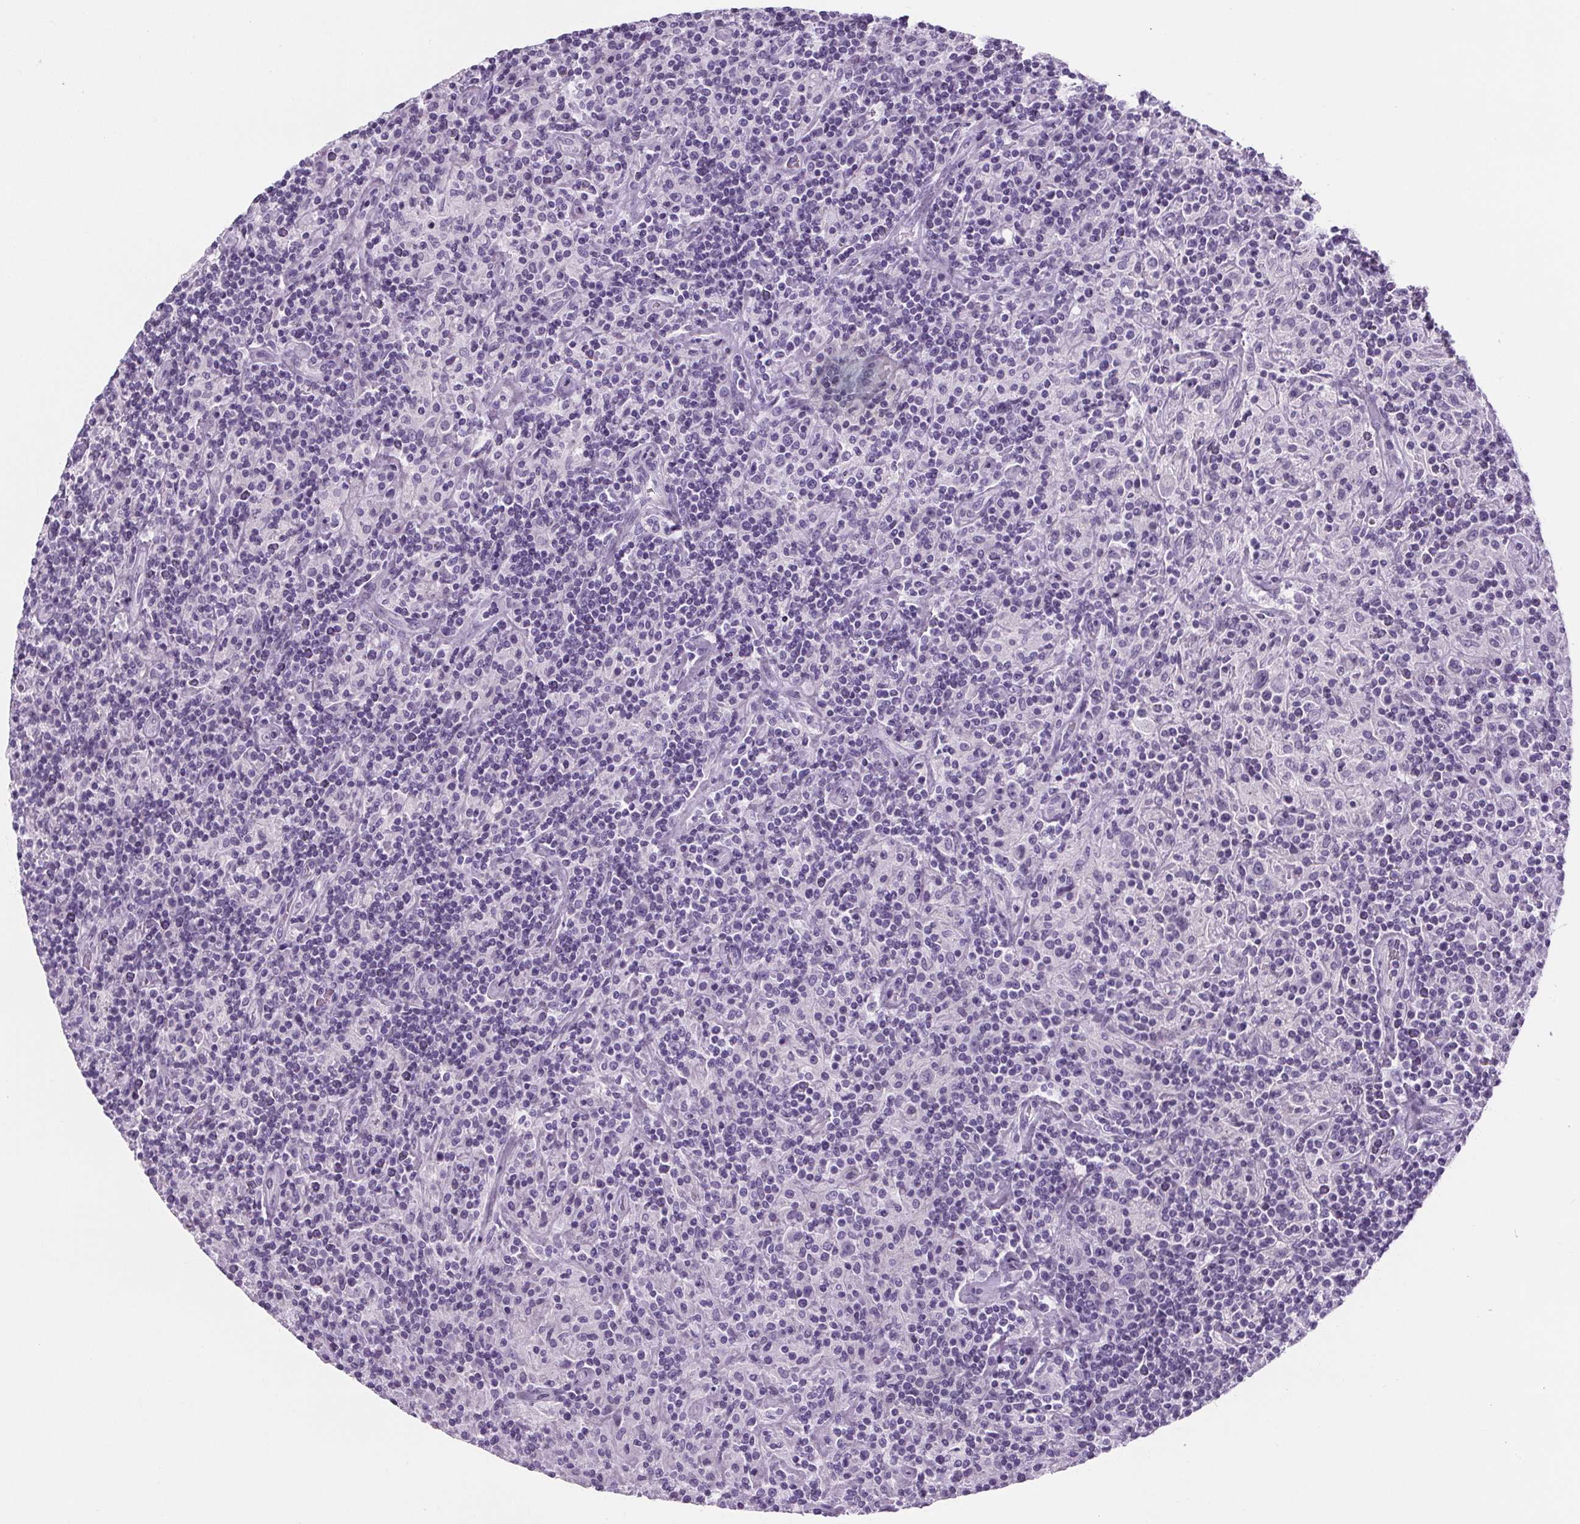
{"staining": {"intensity": "negative", "quantity": "none", "location": "none"}, "tissue": "lymphoma", "cell_type": "Tumor cells", "image_type": "cancer", "snomed": [{"axis": "morphology", "description": "Hodgkin's disease, NOS"}, {"axis": "topography", "description": "Lymph node"}], "caption": "An IHC micrograph of Hodgkin's disease is shown. There is no staining in tumor cells of Hodgkin's disease. Brightfield microscopy of immunohistochemistry (IHC) stained with DAB (3,3'-diaminobenzidine) (brown) and hematoxylin (blue), captured at high magnification.", "gene": "ADRB1", "patient": {"sex": "male", "age": 70}}